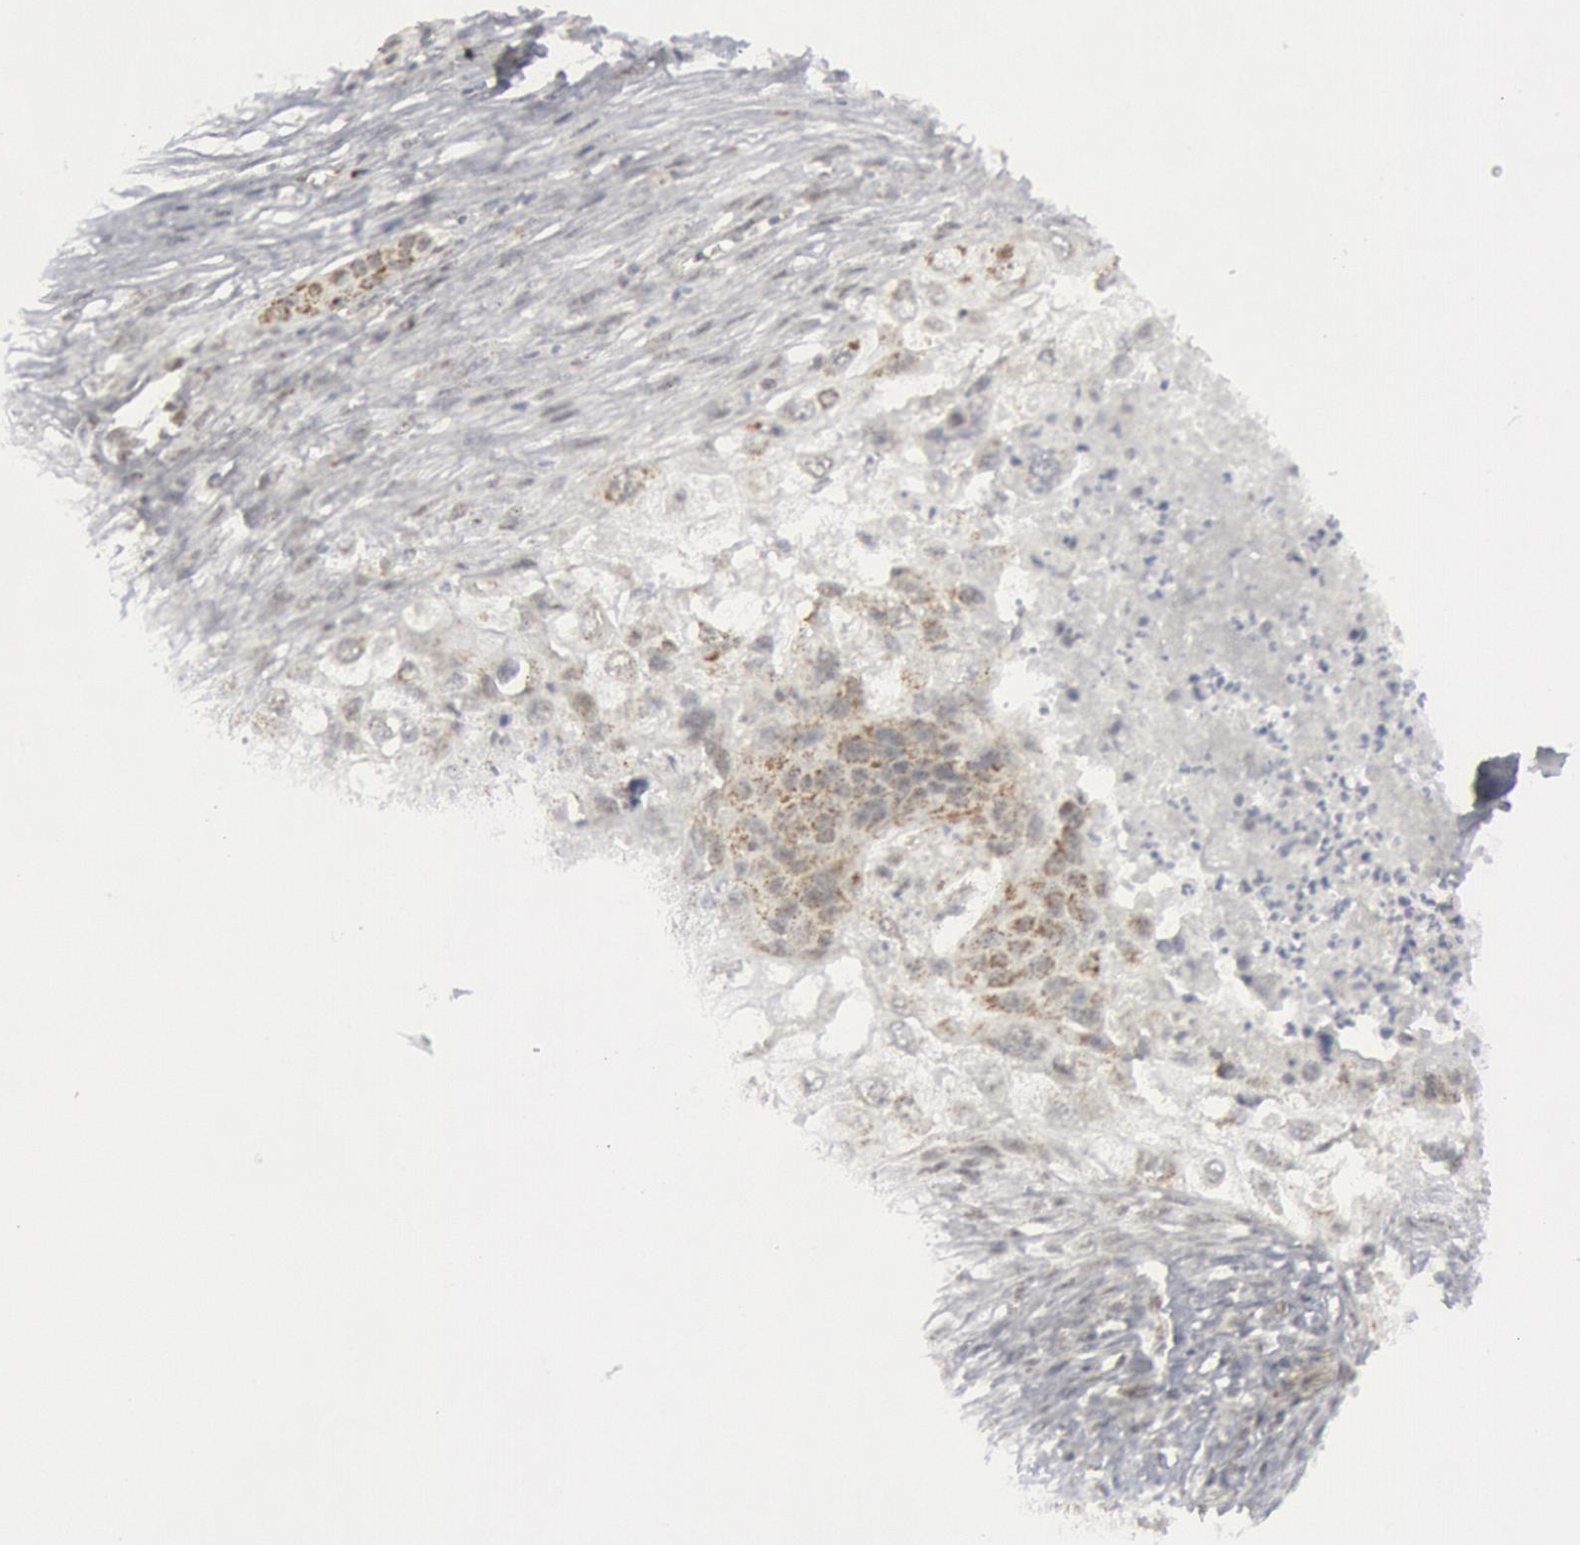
{"staining": {"intensity": "moderate", "quantity": "25%-75%", "location": "cytoplasmic/membranous"}, "tissue": "lung cancer", "cell_type": "Tumor cells", "image_type": "cancer", "snomed": [{"axis": "morphology", "description": "Squamous cell carcinoma, NOS"}, {"axis": "topography", "description": "Lung"}], "caption": "This is an image of IHC staining of squamous cell carcinoma (lung), which shows moderate staining in the cytoplasmic/membranous of tumor cells.", "gene": "CASP9", "patient": {"sex": "male", "age": 71}}